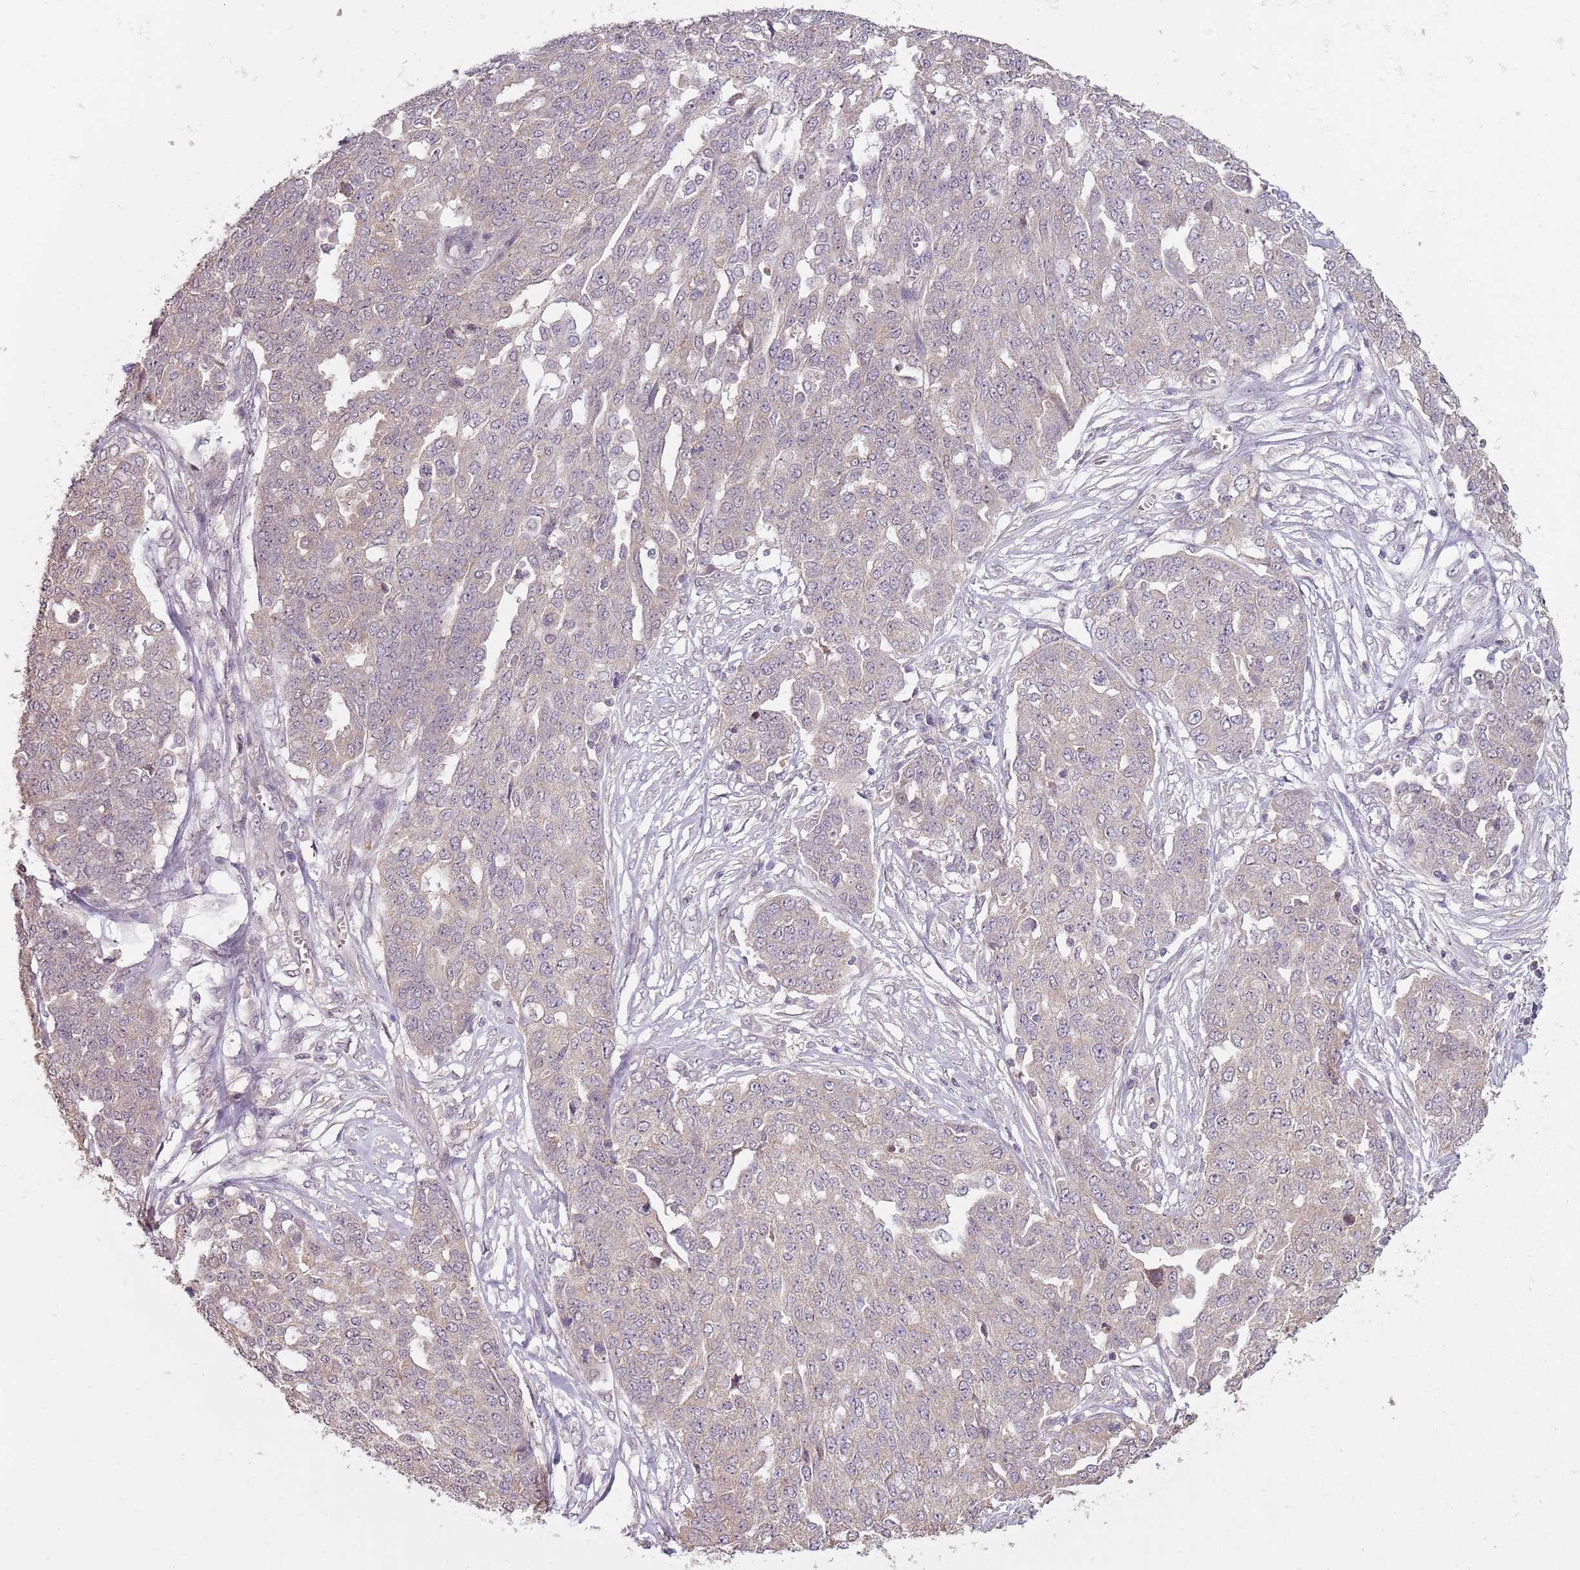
{"staining": {"intensity": "negative", "quantity": "none", "location": "none"}, "tissue": "ovarian cancer", "cell_type": "Tumor cells", "image_type": "cancer", "snomed": [{"axis": "morphology", "description": "Cystadenocarcinoma, serous, NOS"}, {"axis": "topography", "description": "Soft tissue"}, {"axis": "topography", "description": "Ovary"}], "caption": "High magnification brightfield microscopy of ovarian cancer (serous cystadenocarcinoma) stained with DAB (3,3'-diaminobenzidine) (brown) and counterstained with hematoxylin (blue): tumor cells show no significant positivity. (Brightfield microscopy of DAB immunohistochemistry (IHC) at high magnification).", "gene": "TEKT4", "patient": {"sex": "female", "age": 57}}